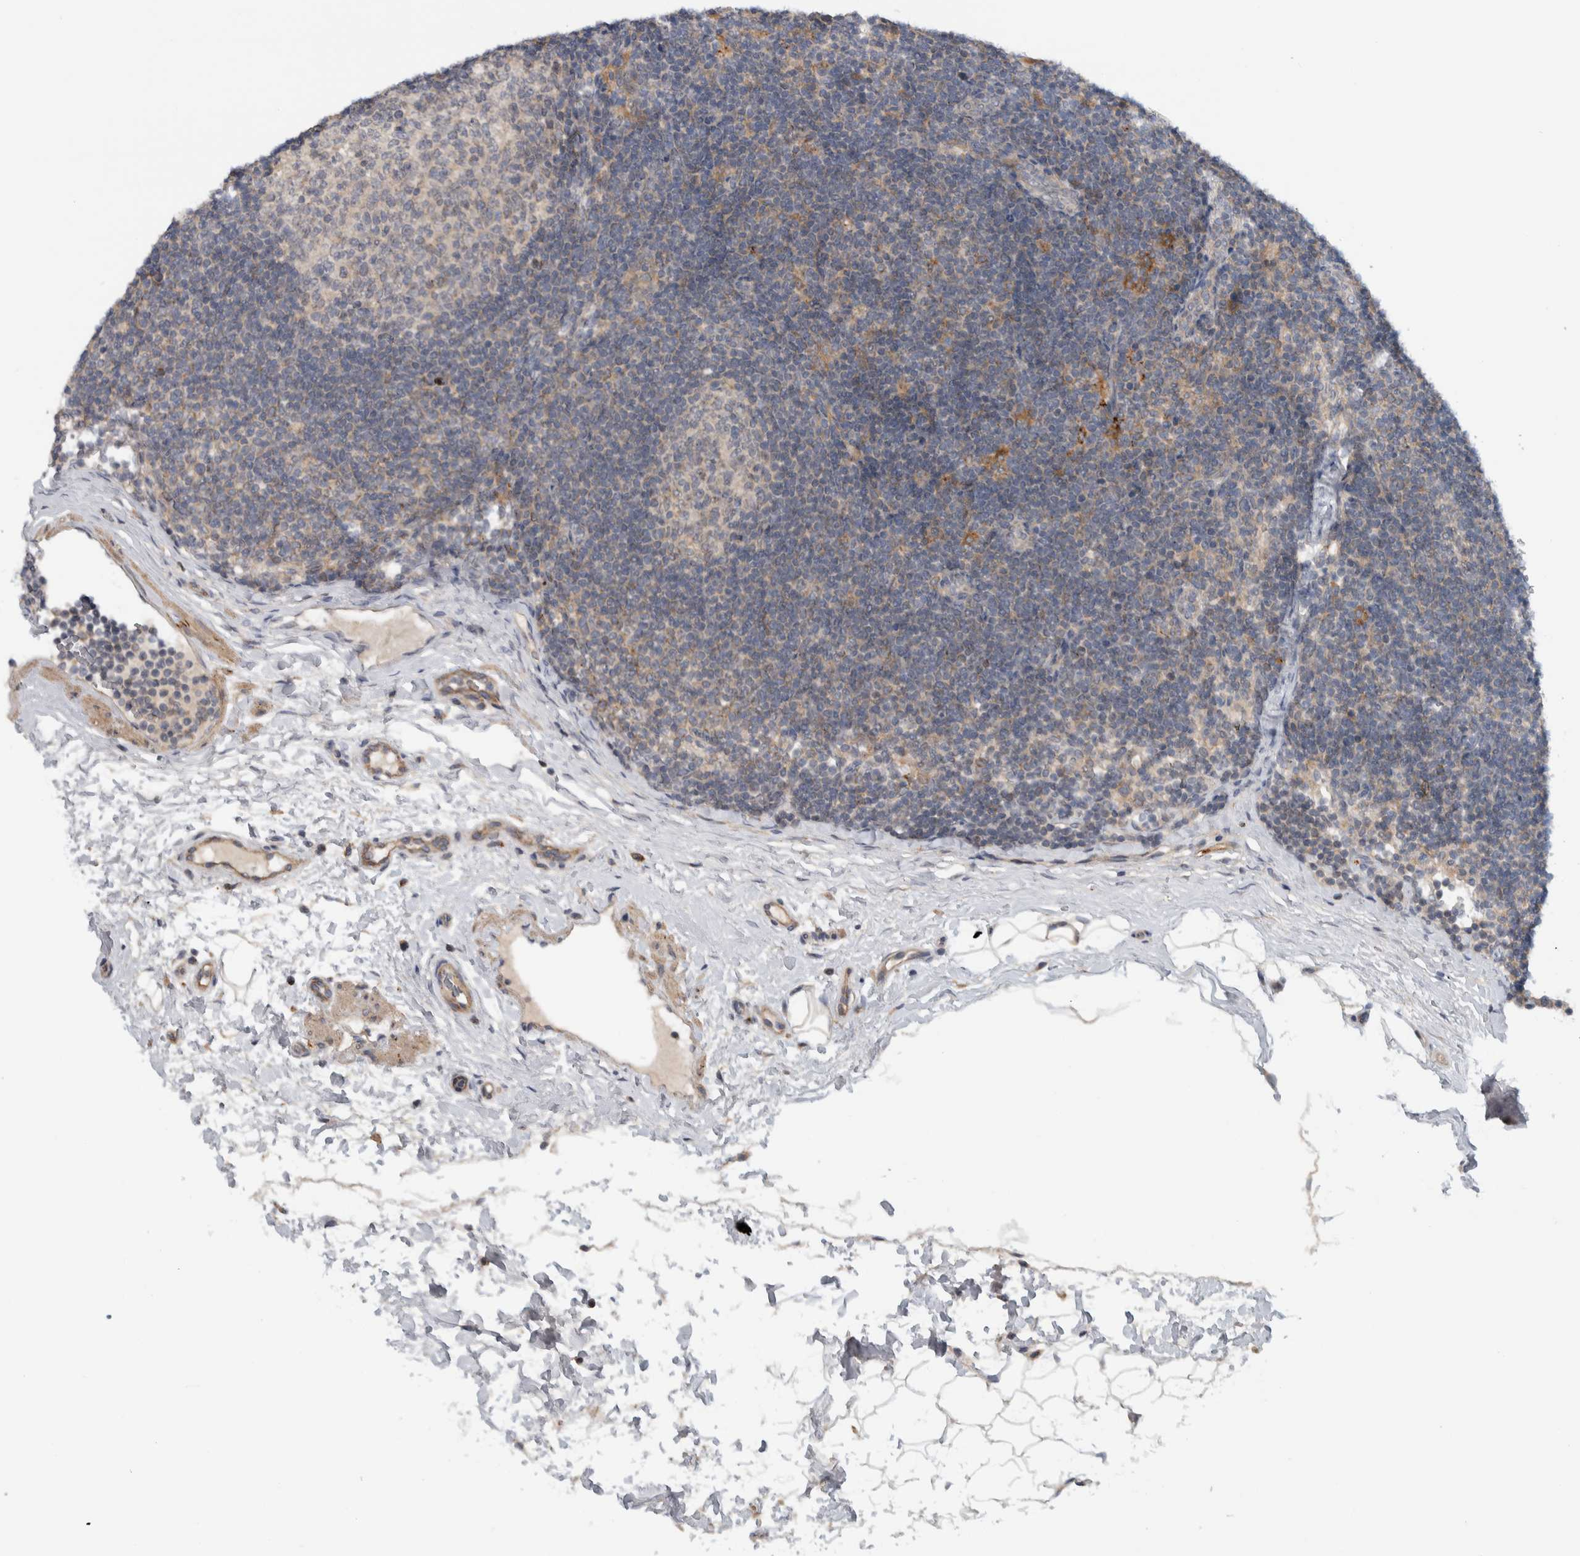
{"staining": {"intensity": "weak", "quantity": "<25%", "location": "nuclear"}, "tissue": "lymph node", "cell_type": "Germinal center cells", "image_type": "normal", "snomed": [{"axis": "morphology", "description": "Normal tissue, NOS"}, {"axis": "topography", "description": "Lymph node"}], "caption": "IHC histopathology image of unremarkable lymph node: human lymph node stained with DAB demonstrates no significant protein expression in germinal center cells.", "gene": "MPRIP", "patient": {"sex": "female", "age": 22}}